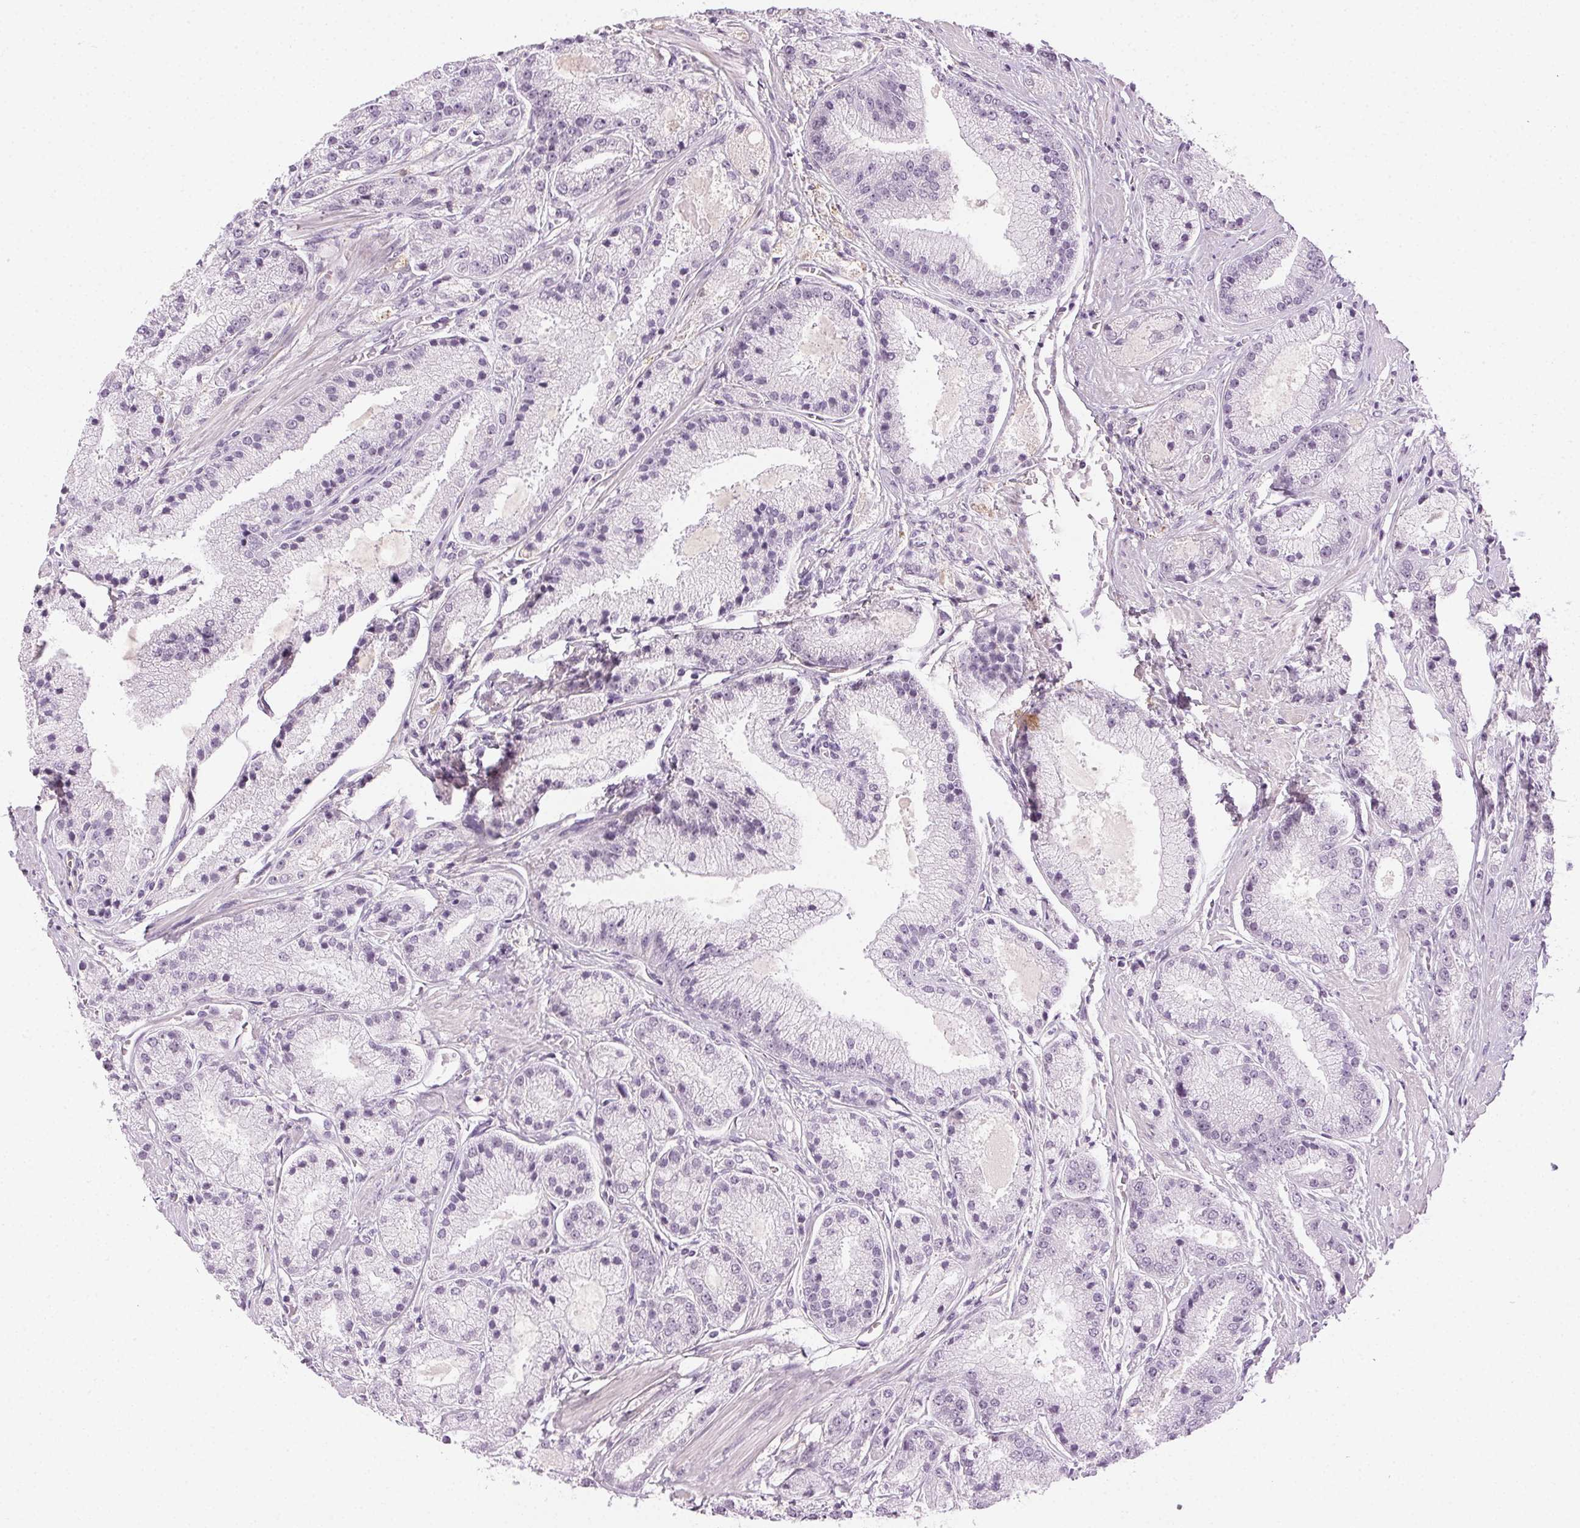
{"staining": {"intensity": "negative", "quantity": "none", "location": "none"}, "tissue": "prostate cancer", "cell_type": "Tumor cells", "image_type": "cancer", "snomed": [{"axis": "morphology", "description": "Adenocarcinoma, High grade"}, {"axis": "topography", "description": "Prostate"}], "caption": "A histopathology image of prostate cancer stained for a protein reveals no brown staining in tumor cells. The staining is performed using DAB (3,3'-diaminobenzidine) brown chromogen with nuclei counter-stained in using hematoxylin.", "gene": "AIF1L", "patient": {"sex": "male", "age": 67}}